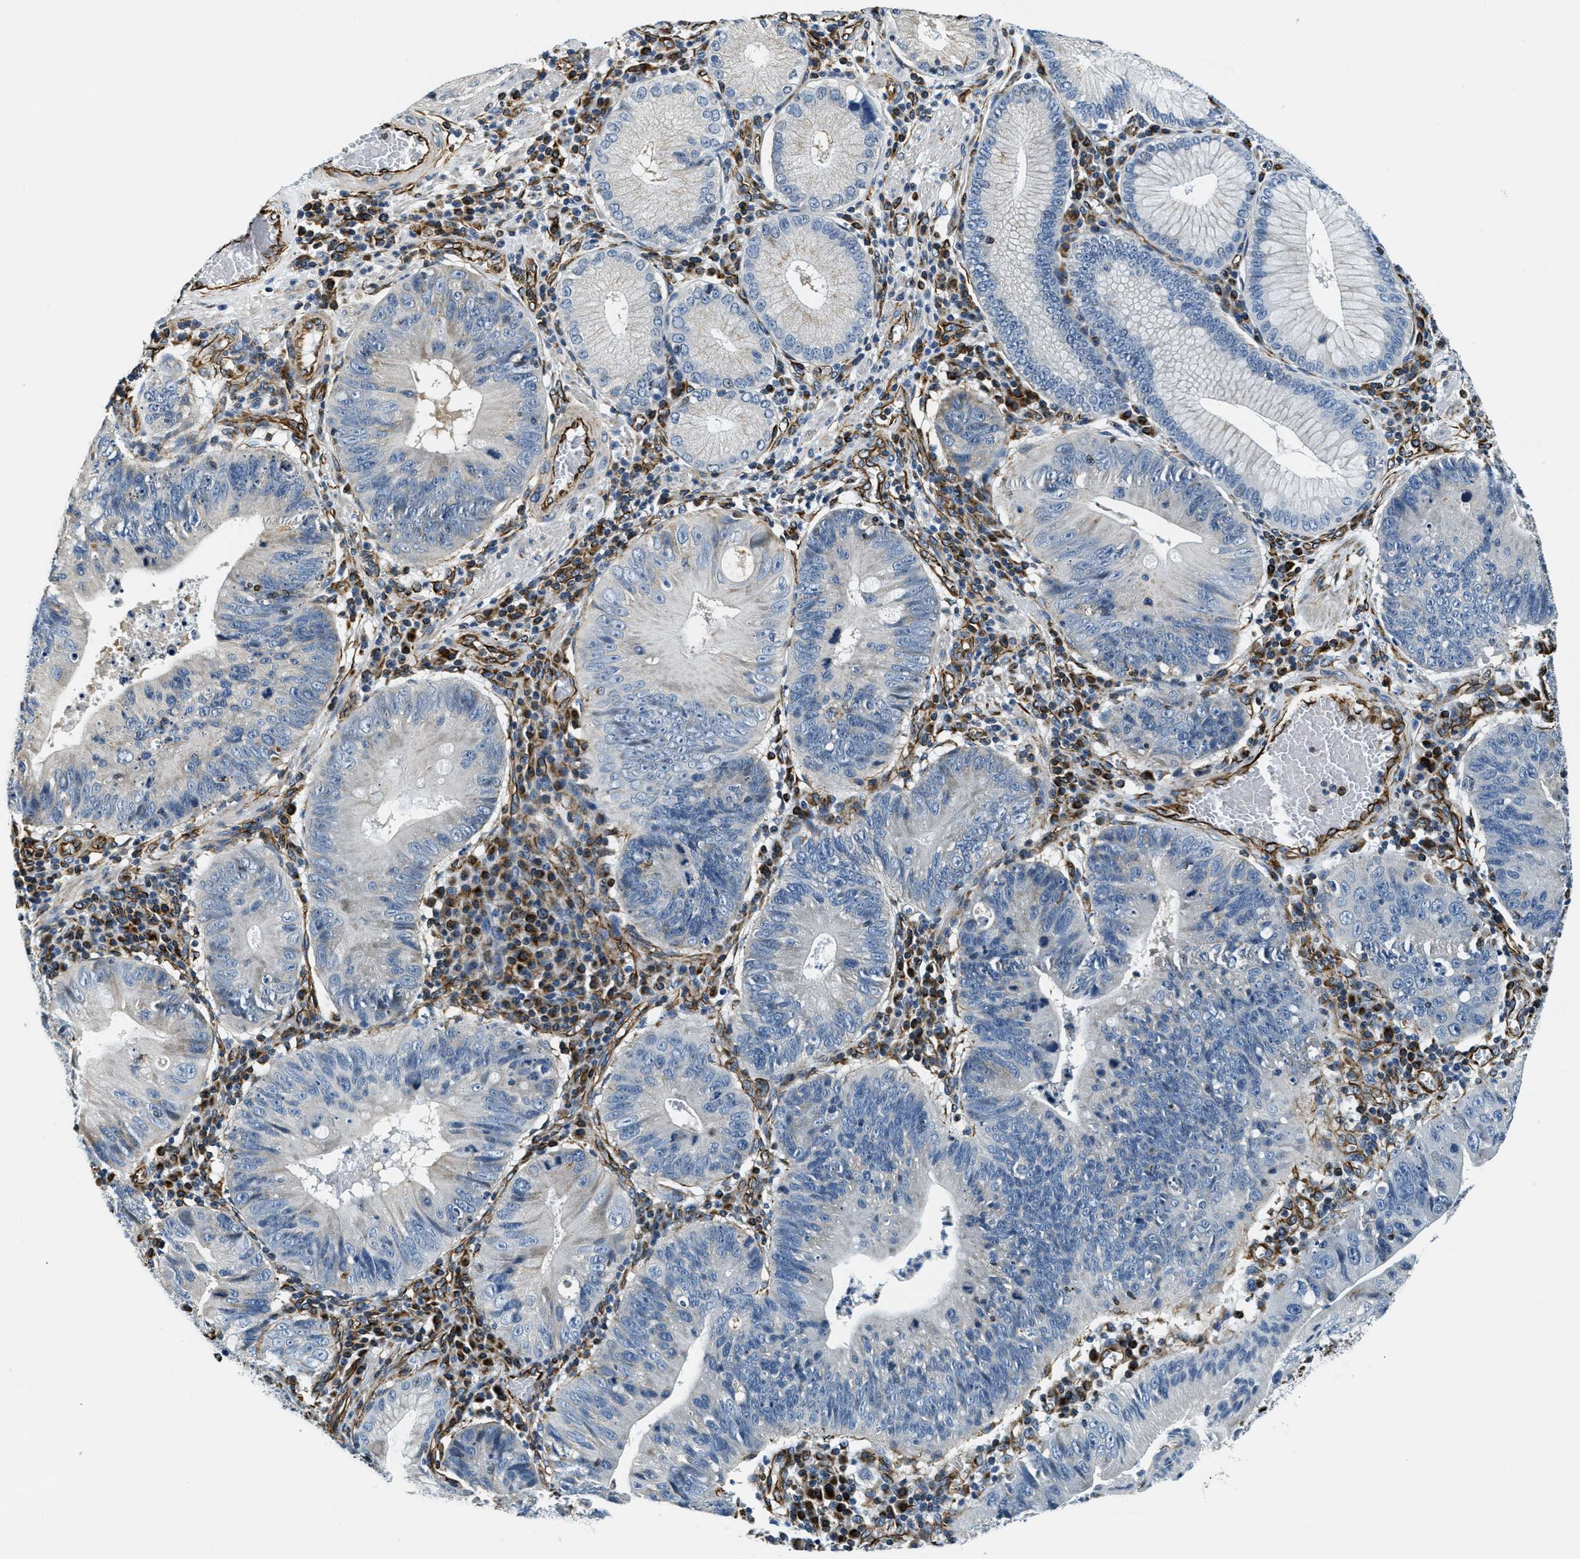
{"staining": {"intensity": "negative", "quantity": "none", "location": "none"}, "tissue": "stomach cancer", "cell_type": "Tumor cells", "image_type": "cancer", "snomed": [{"axis": "morphology", "description": "Adenocarcinoma, NOS"}, {"axis": "topography", "description": "Stomach"}], "caption": "Protein analysis of stomach adenocarcinoma reveals no significant expression in tumor cells. (DAB IHC, high magnification).", "gene": "GNS", "patient": {"sex": "male", "age": 59}}